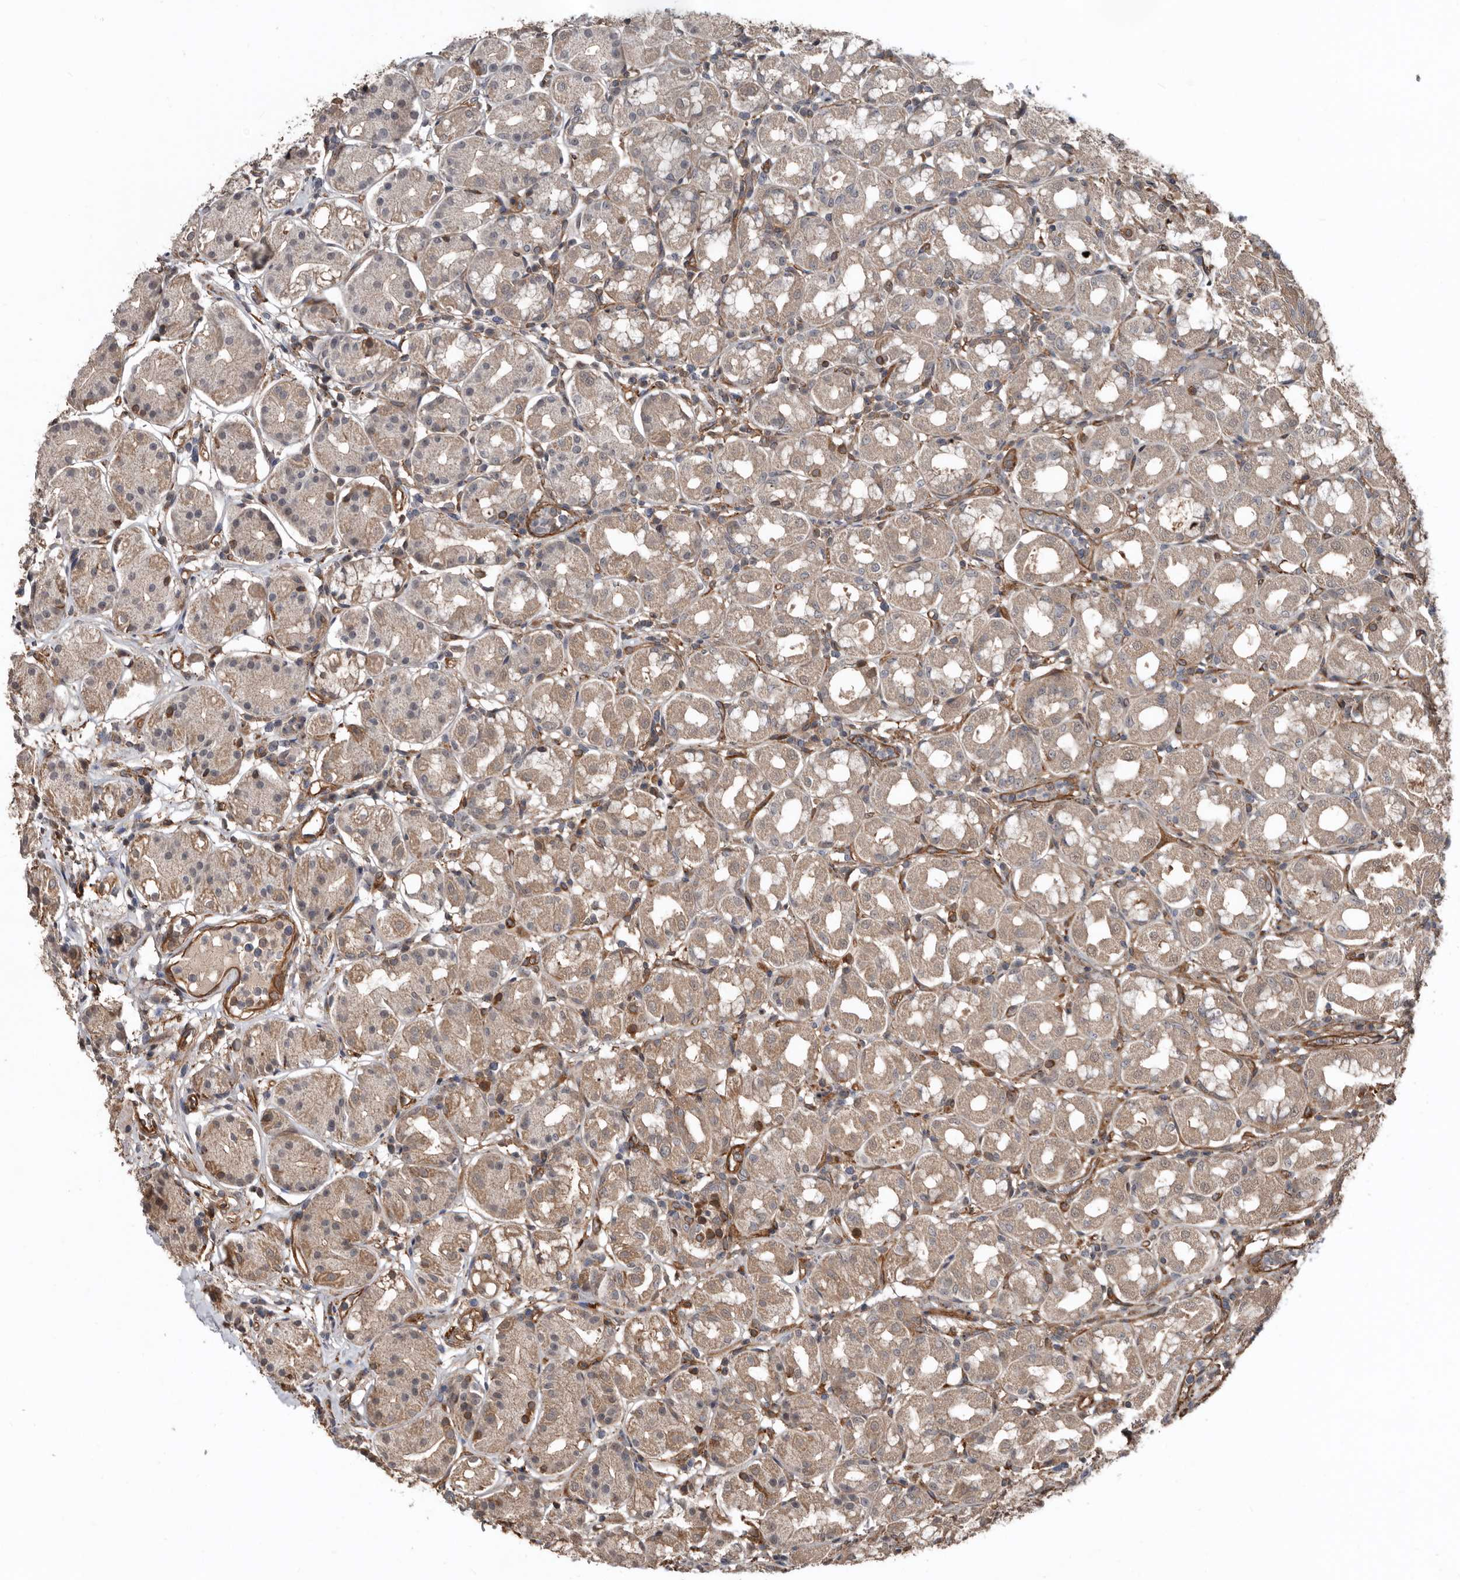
{"staining": {"intensity": "moderate", "quantity": "<25%", "location": "cytoplasmic/membranous"}, "tissue": "stomach", "cell_type": "Glandular cells", "image_type": "normal", "snomed": [{"axis": "morphology", "description": "Normal tissue, NOS"}, {"axis": "topography", "description": "Stomach"}, {"axis": "topography", "description": "Stomach, lower"}], "caption": "A low amount of moderate cytoplasmic/membranous positivity is identified in about <25% of glandular cells in normal stomach. Immunohistochemistry stains the protein in brown and the nuclei are stained blue.", "gene": "EXOC3L1", "patient": {"sex": "female", "age": 56}}